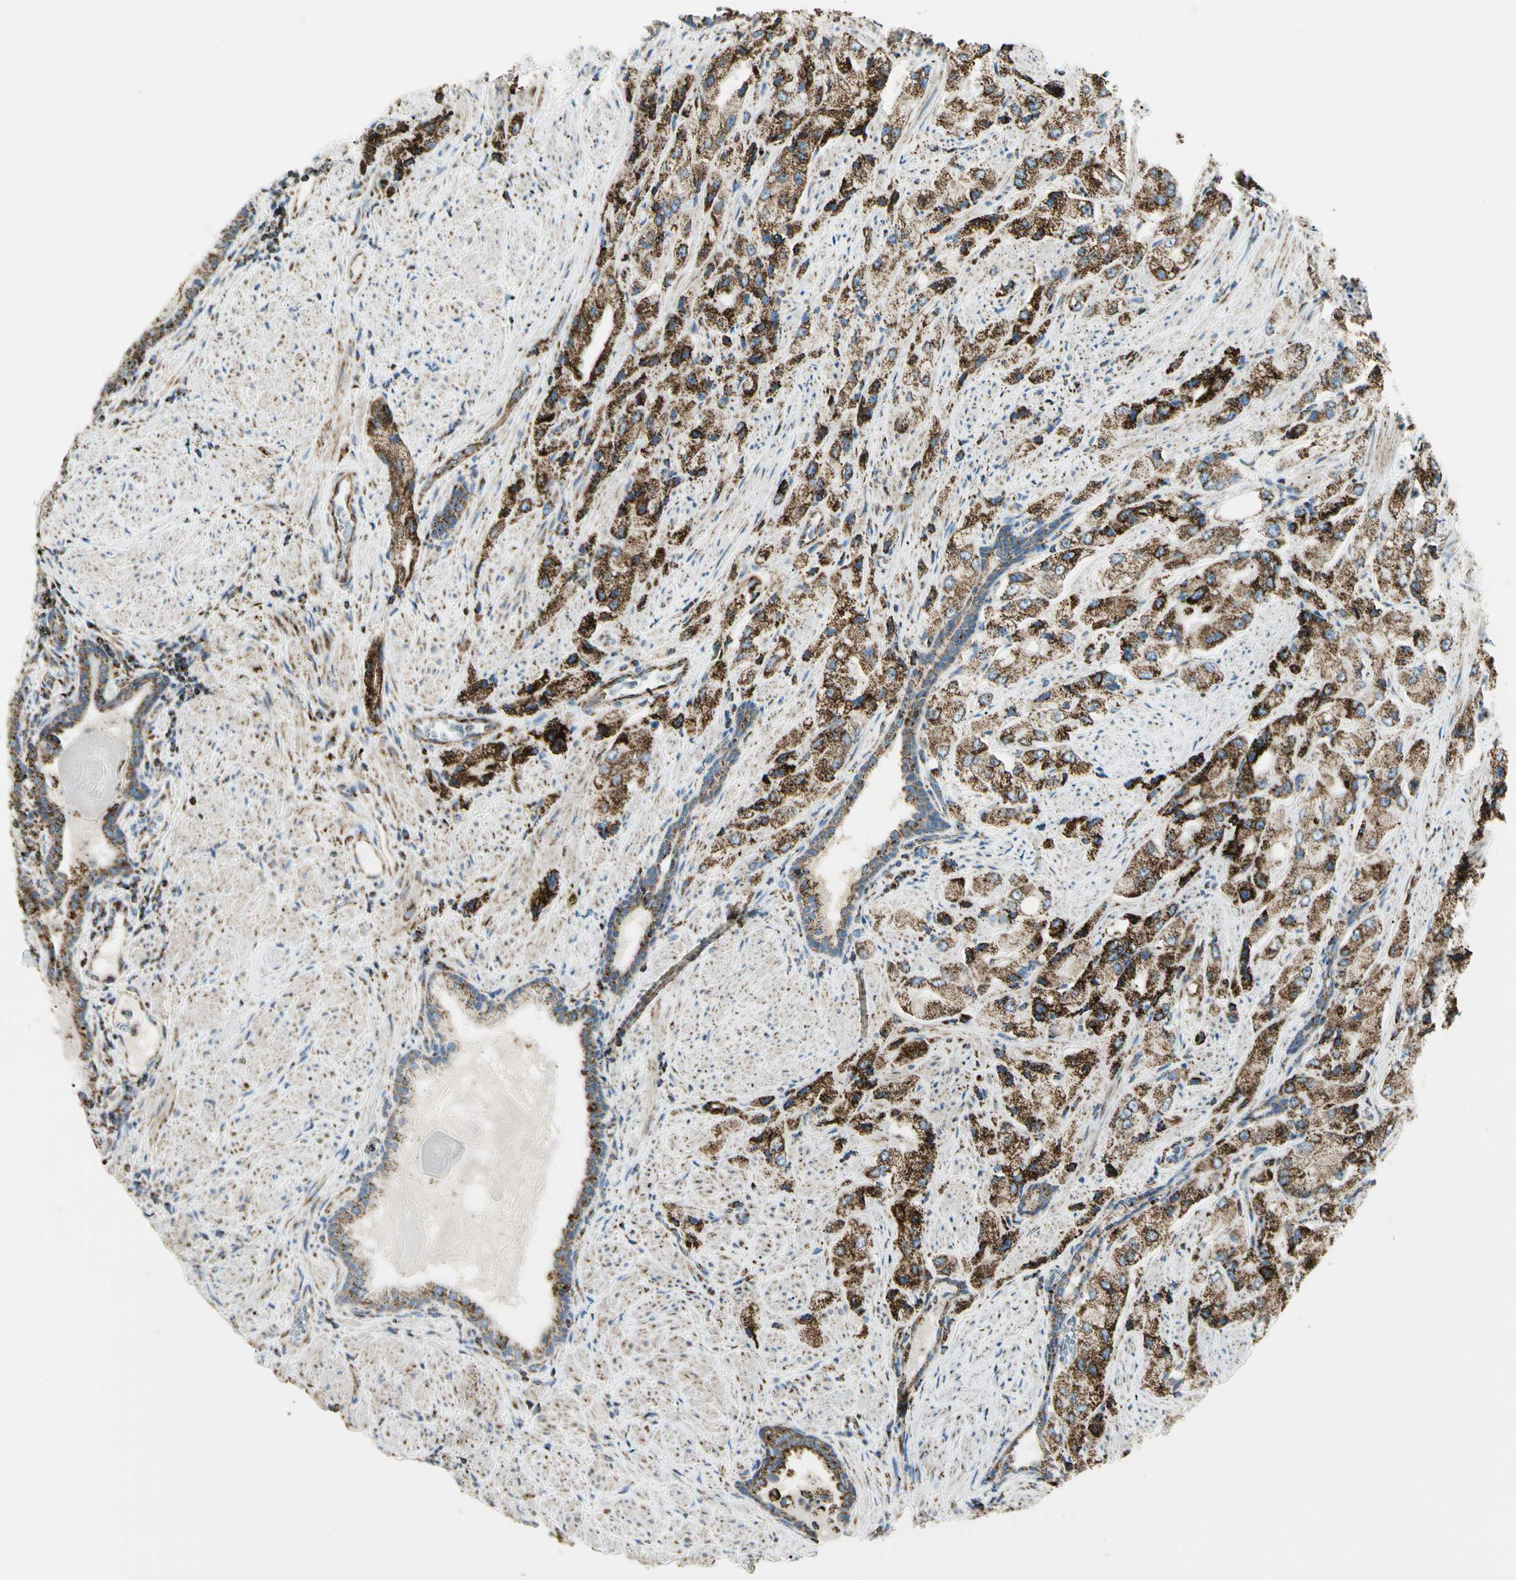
{"staining": {"intensity": "strong", "quantity": ">75%", "location": "cytoplasmic/membranous"}, "tissue": "prostate cancer", "cell_type": "Tumor cells", "image_type": "cancer", "snomed": [{"axis": "morphology", "description": "Adenocarcinoma, High grade"}, {"axis": "topography", "description": "Prostate"}], "caption": "Protein expression by IHC demonstrates strong cytoplasmic/membranous expression in about >75% of tumor cells in prostate adenocarcinoma (high-grade).", "gene": "ME2", "patient": {"sex": "male", "age": 58}}